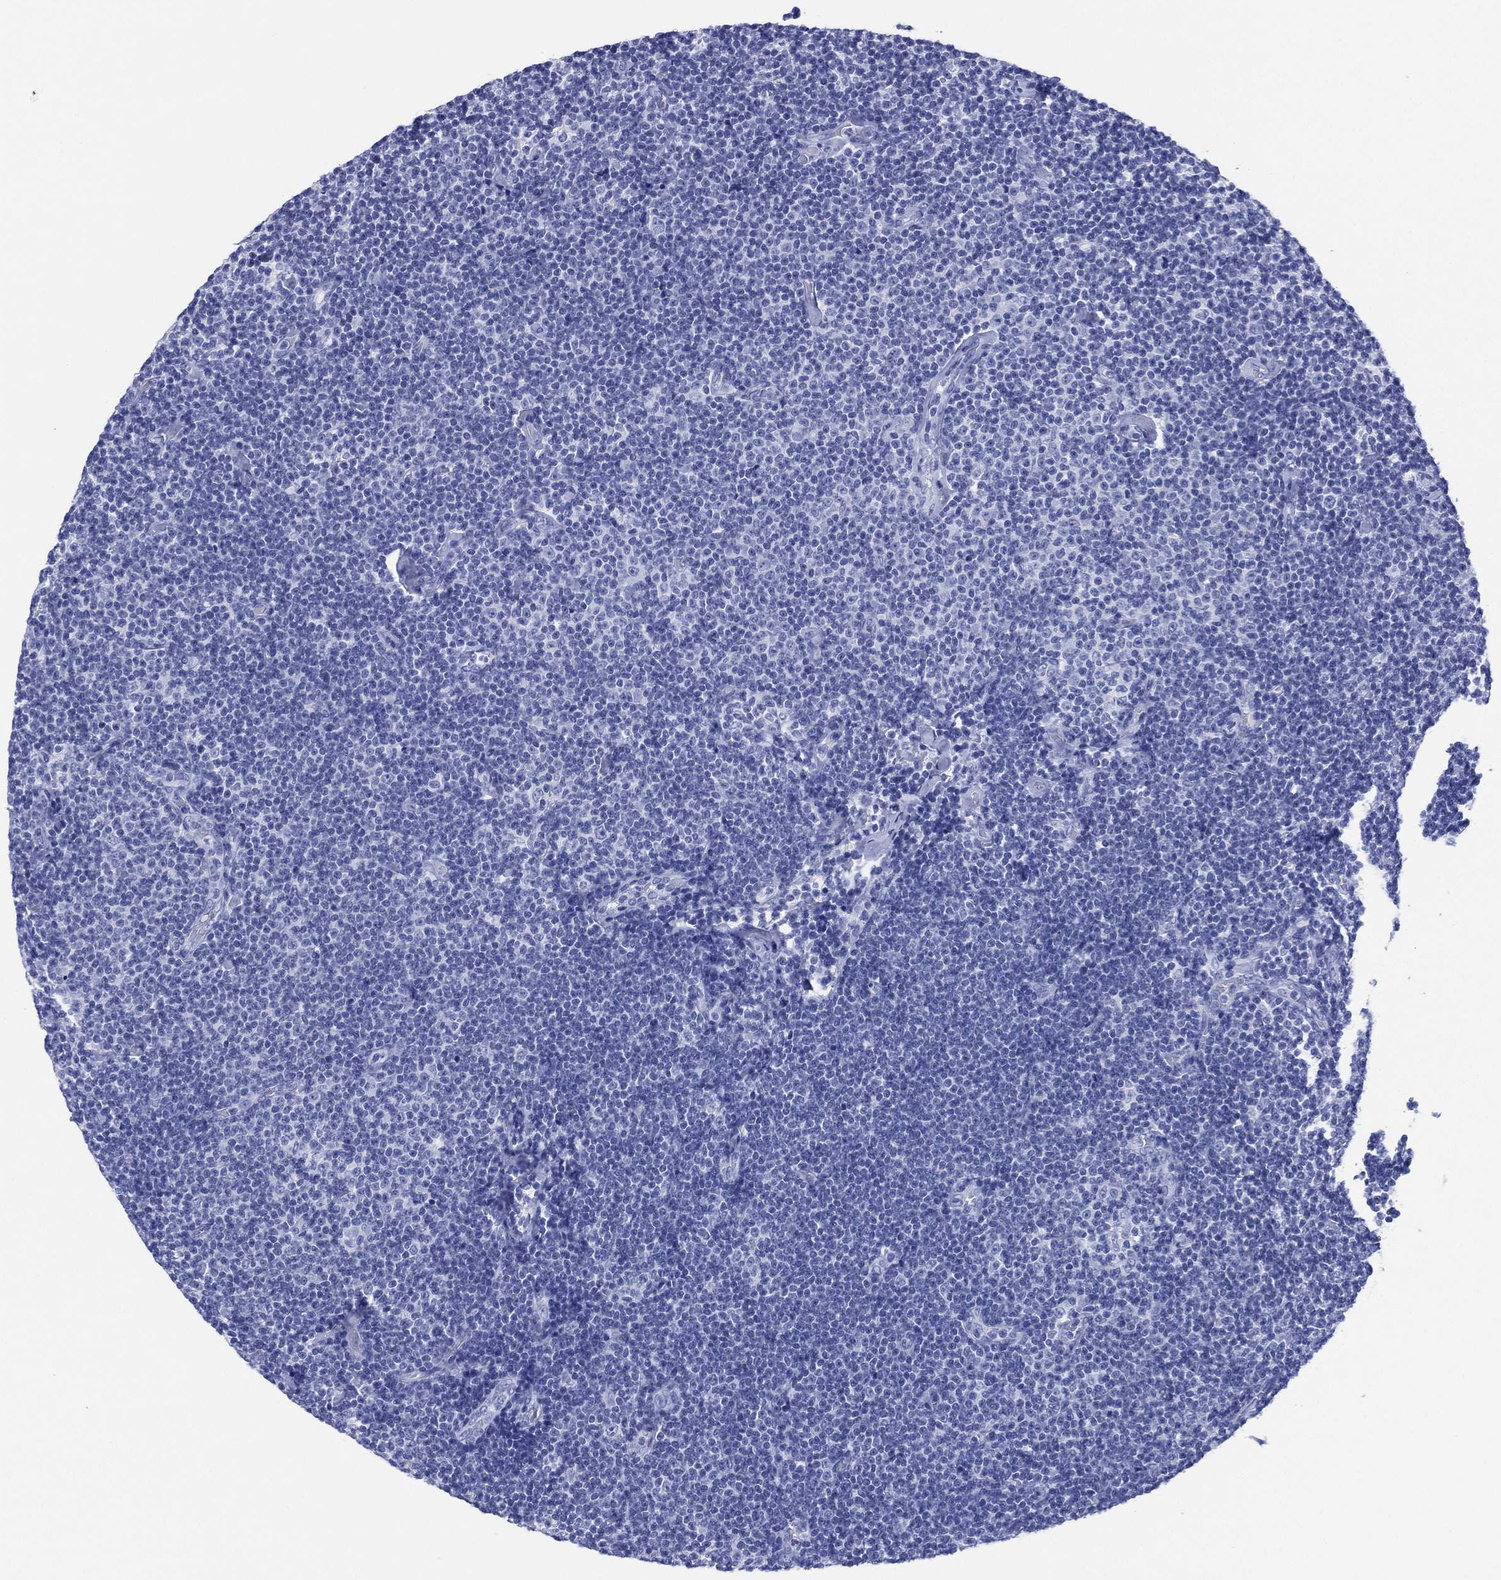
{"staining": {"intensity": "negative", "quantity": "none", "location": "none"}, "tissue": "lymphoma", "cell_type": "Tumor cells", "image_type": "cancer", "snomed": [{"axis": "morphology", "description": "Malignant lymphoma, non-Hodgkin's type, Low grade"}, {"axis": "topography", "description": "Lymph node"}], "caption": "Immunohistochemistry (IHC) photomicrograph of human lymphoma stained for a protein (brown), which demonstrates no positivity in tumor cells. (Brightfield microscopy of DAB immunohistochemistry (IHC) at high magnification).", "gene": "SLC9C2", "patient": {"sex": "male", "age": 81}}